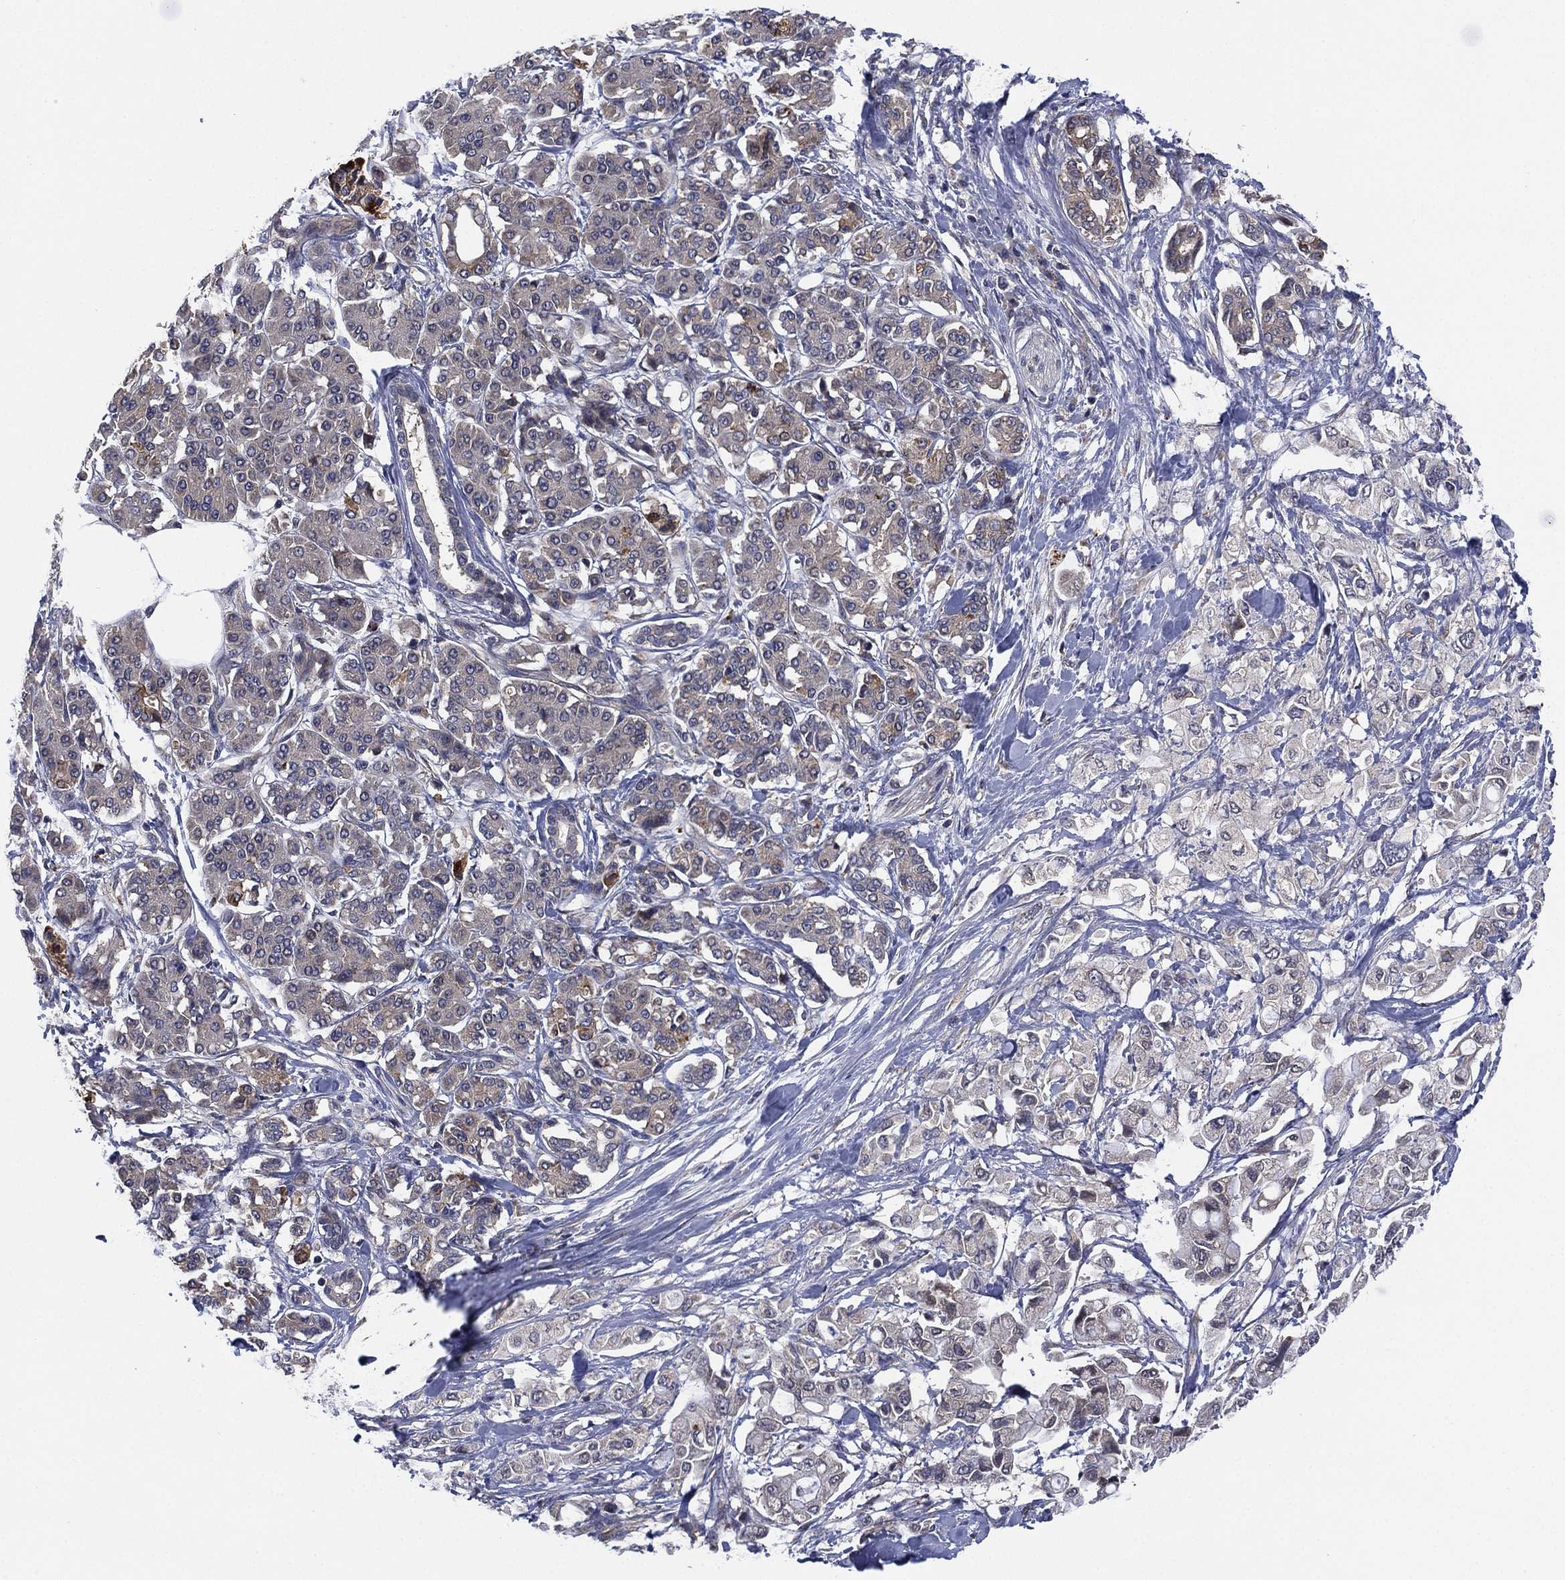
{"staining": {"intensity": "moderate", "quantity": "<25%", "location": "cytoplasmic/membranous"}, "tissue": "pancreatic cancer", "cell_type": "Tumor cells", "image_type": "cancer", "snomed": [{"axis": "morphology", "description": "Adenocarcinoma, NOS"}, {"axis": "topography", "description": "Pancreas"}], "caption": "Immunohistochemistry of human pancreatic adenocarcinoma exhibits low levels of moderate cytoplasmic/membranous positivity in about <25% of tumor cells.", "gene": "SELENOO", "patient": {"sex": "female", "age": 56}}